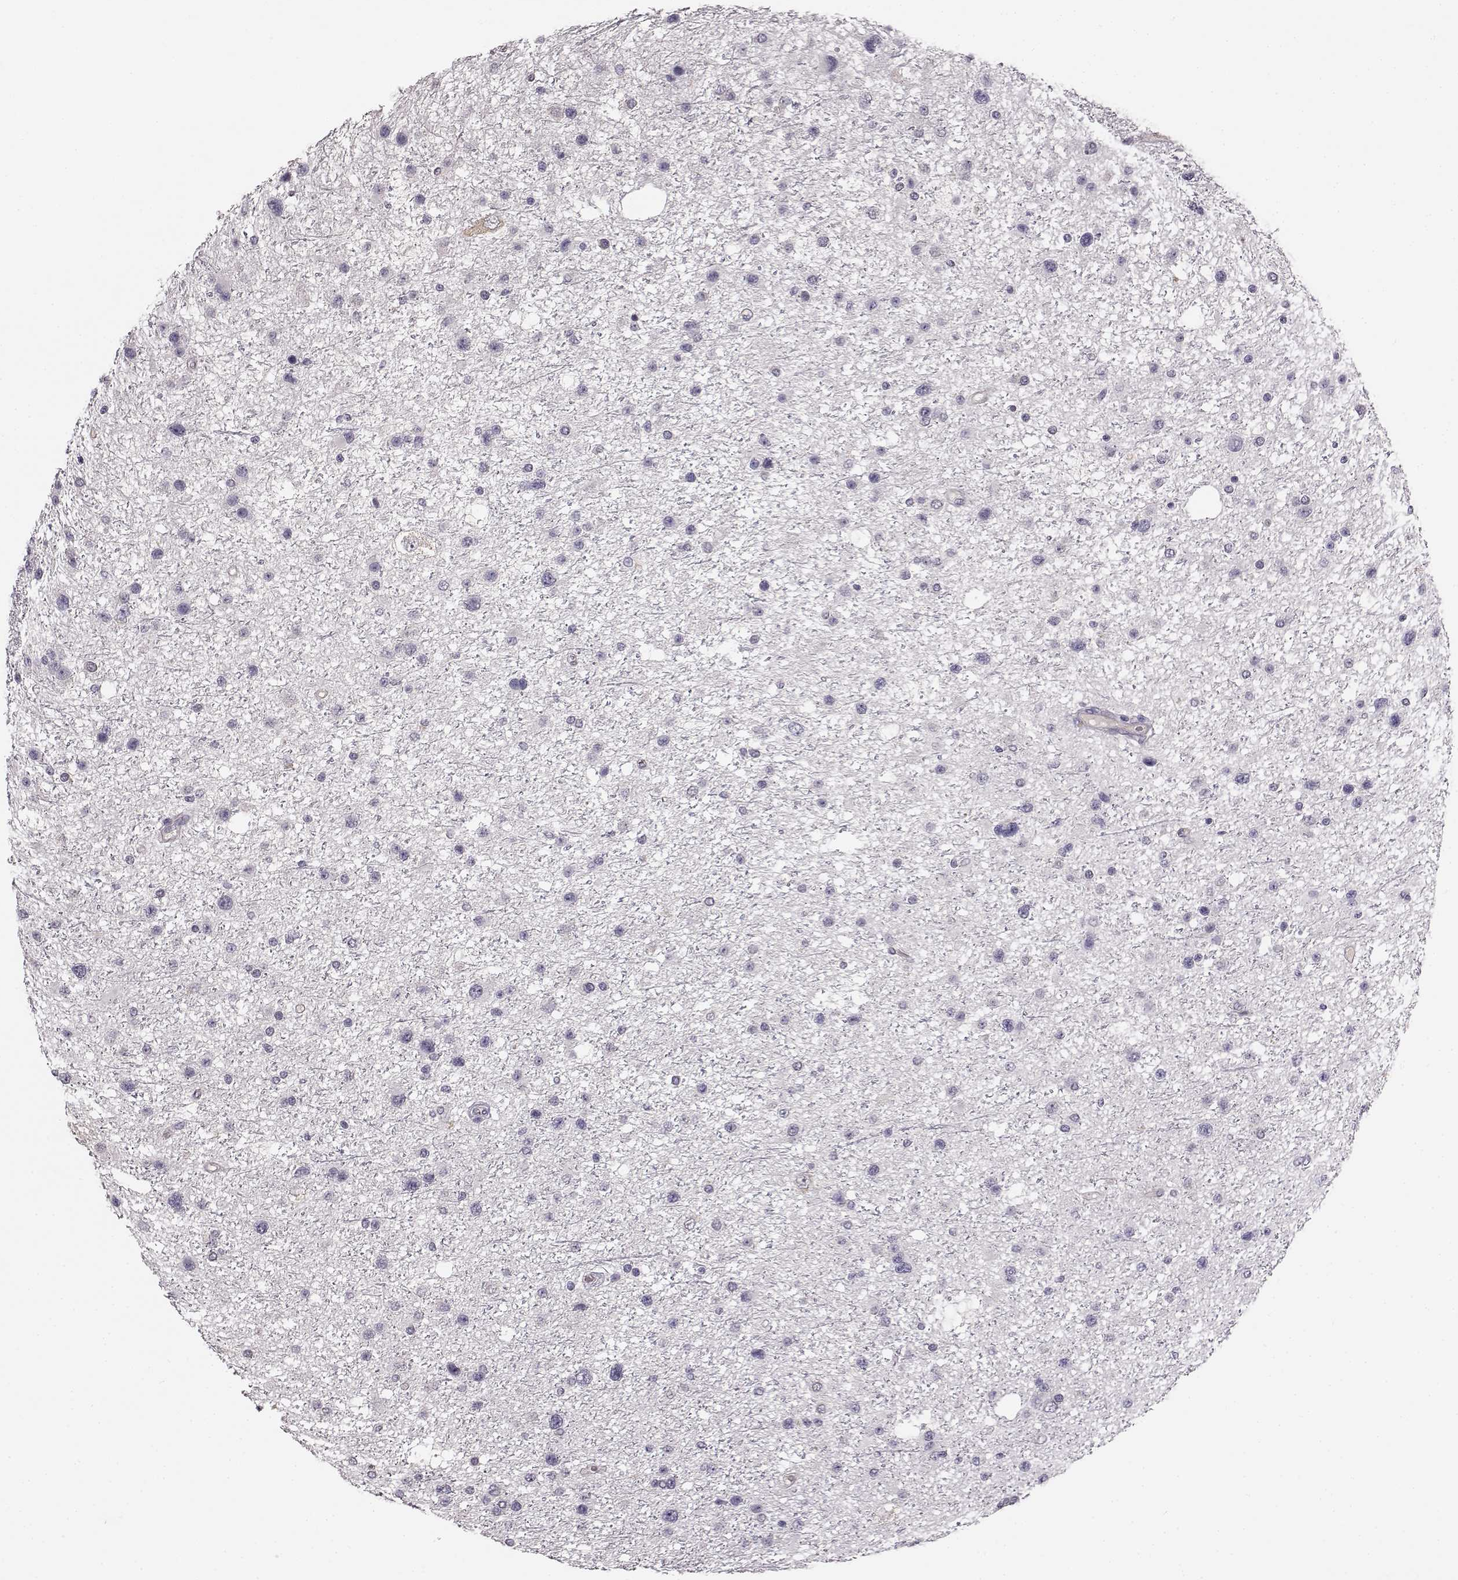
{"staining": {"intensity": "negative", "quantity": "none", "location": "none"}, "tissue": "glioma", "cell_type": "Tumor cells", "image_type": "cancer", "snomed": [{"axis": "morphology", "description": "Glioma, malignant, Low grade"}, {"axis": "topography", "description": "Brain"}], "caption": "Immunohistochemistry photomicrograph of human malignant glioma (low-grade) stained for a protein (brown), which displays no staining in tumor cells.", "gene": "BFSP2", "patient": {"sex": "female", "age": 32}}